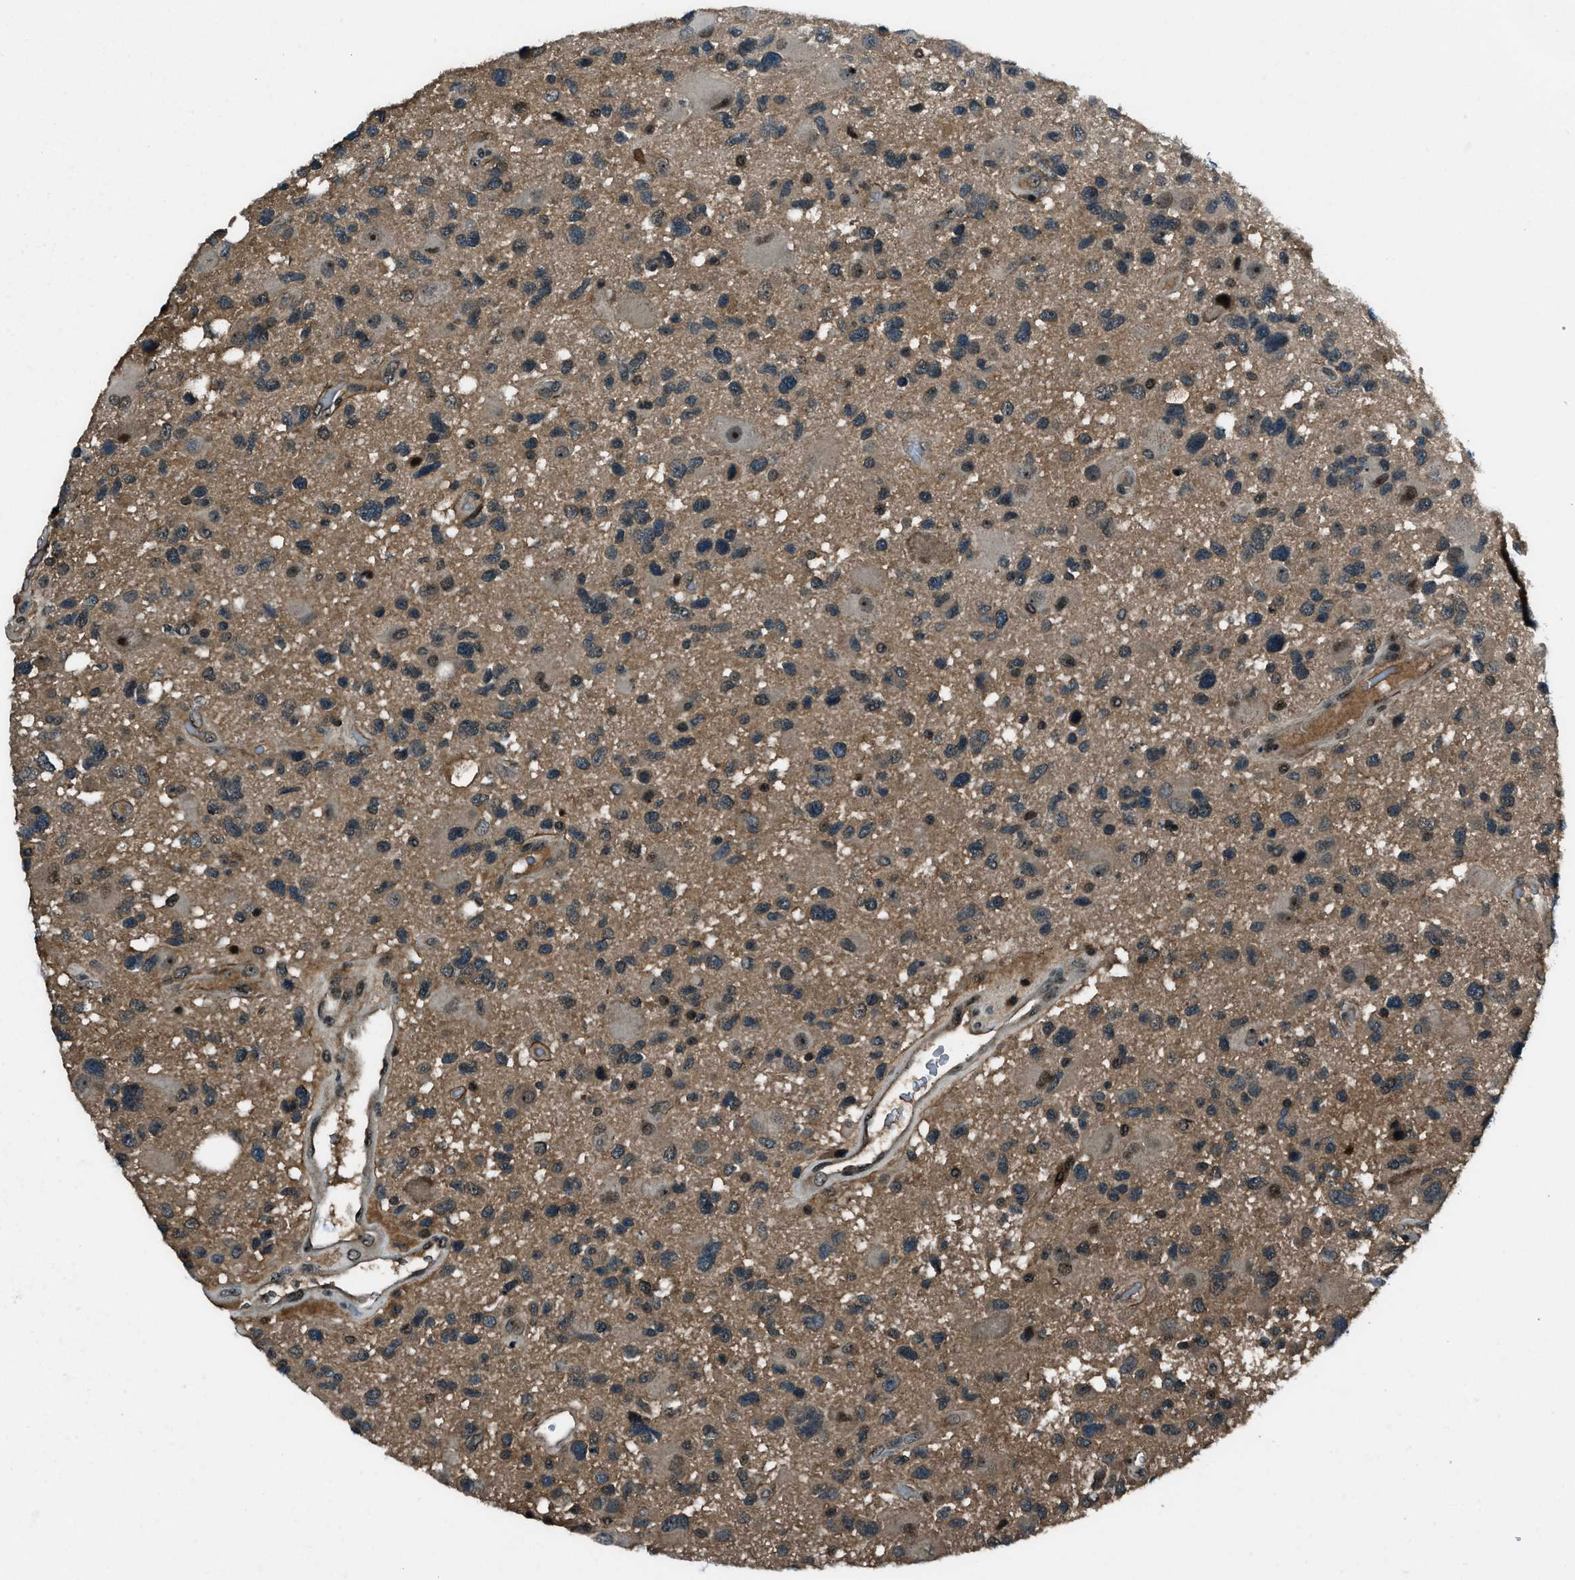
{"staining": {"intensity": "moderate", "quantity": "<25%", "location": "cytoplasmic/membranous,nuclear"}, "tissue": "glioma", "cell_type": "Tumor cells", "image_type": "cancer", "snomed": [{"axis": "morphology", "description": "Glioma, malignant, High grade"}, {"axis": "topography", "description": "Brain"}], "caption": "Moderate cytoplasmic/membranous and nuclear protein positivity is identified in approximately <25% of tumor cells in glioma. (Stains: DAB in brown, nuclei in blue, Microscopy: brightfield microscopy at high magnification).", "gene": "ACTL9", "patient": {"sex": "male", "age": 33}}